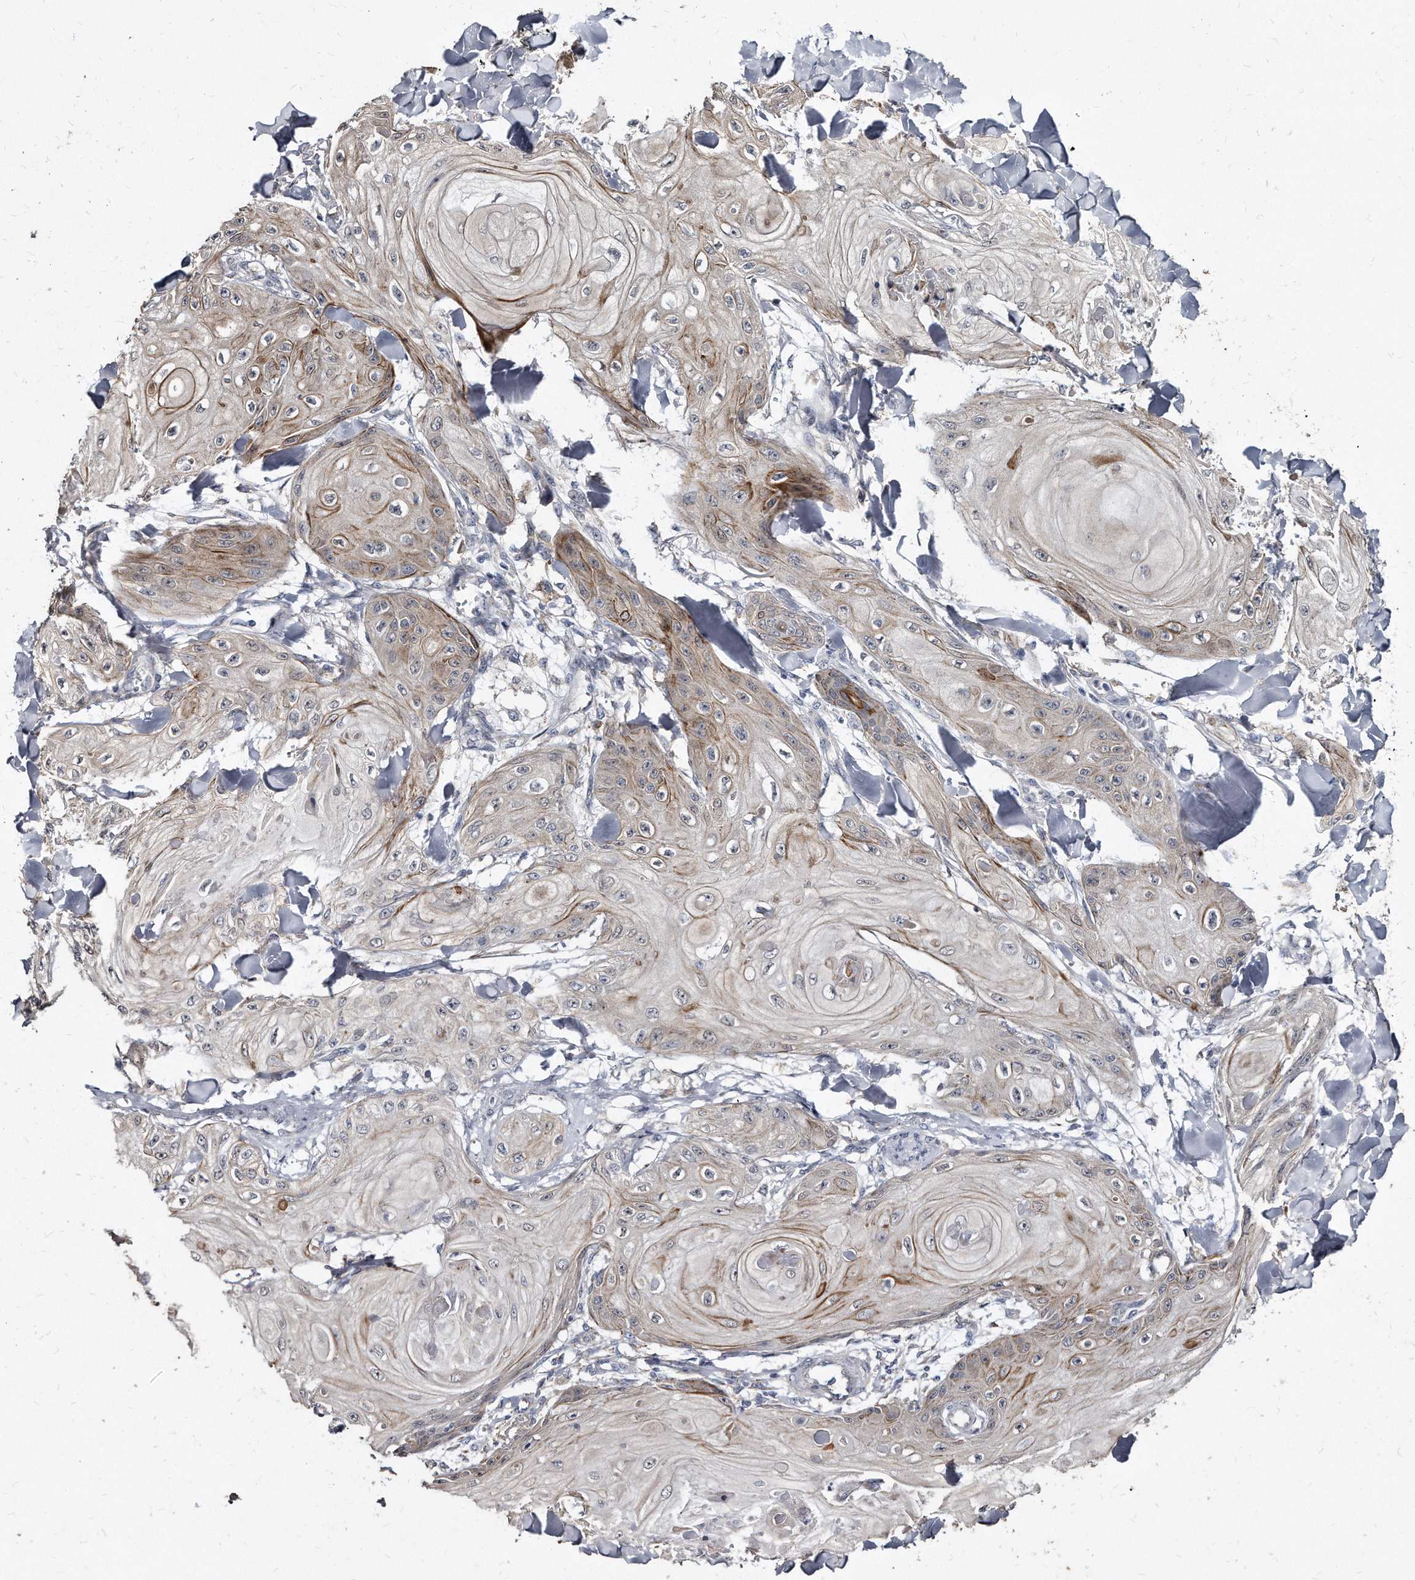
{"staining": {"intensity": "moderate", "quantity": "25%-75%", "location": "cytoplasmic/membranous"}, "tissue": "skin cancer", "cell_type": "Tumor cells", "image_type": "cancer", "snomed": [{"axis": "morphology", "description": "Squamous cell carcinoma, NOS"}, {"axis": "topography", "description": "Skin"}], "caption": "IHC of human skin cancer displays medium levels of moderate cytoplasmic/membranous positivity in approximately 25%-75% of tumor cells. (Brightfield microscopy of DAB IHC at high magnification).", "gene": "KLHDC3", "patient": {"sex": "male", "age": 74}}